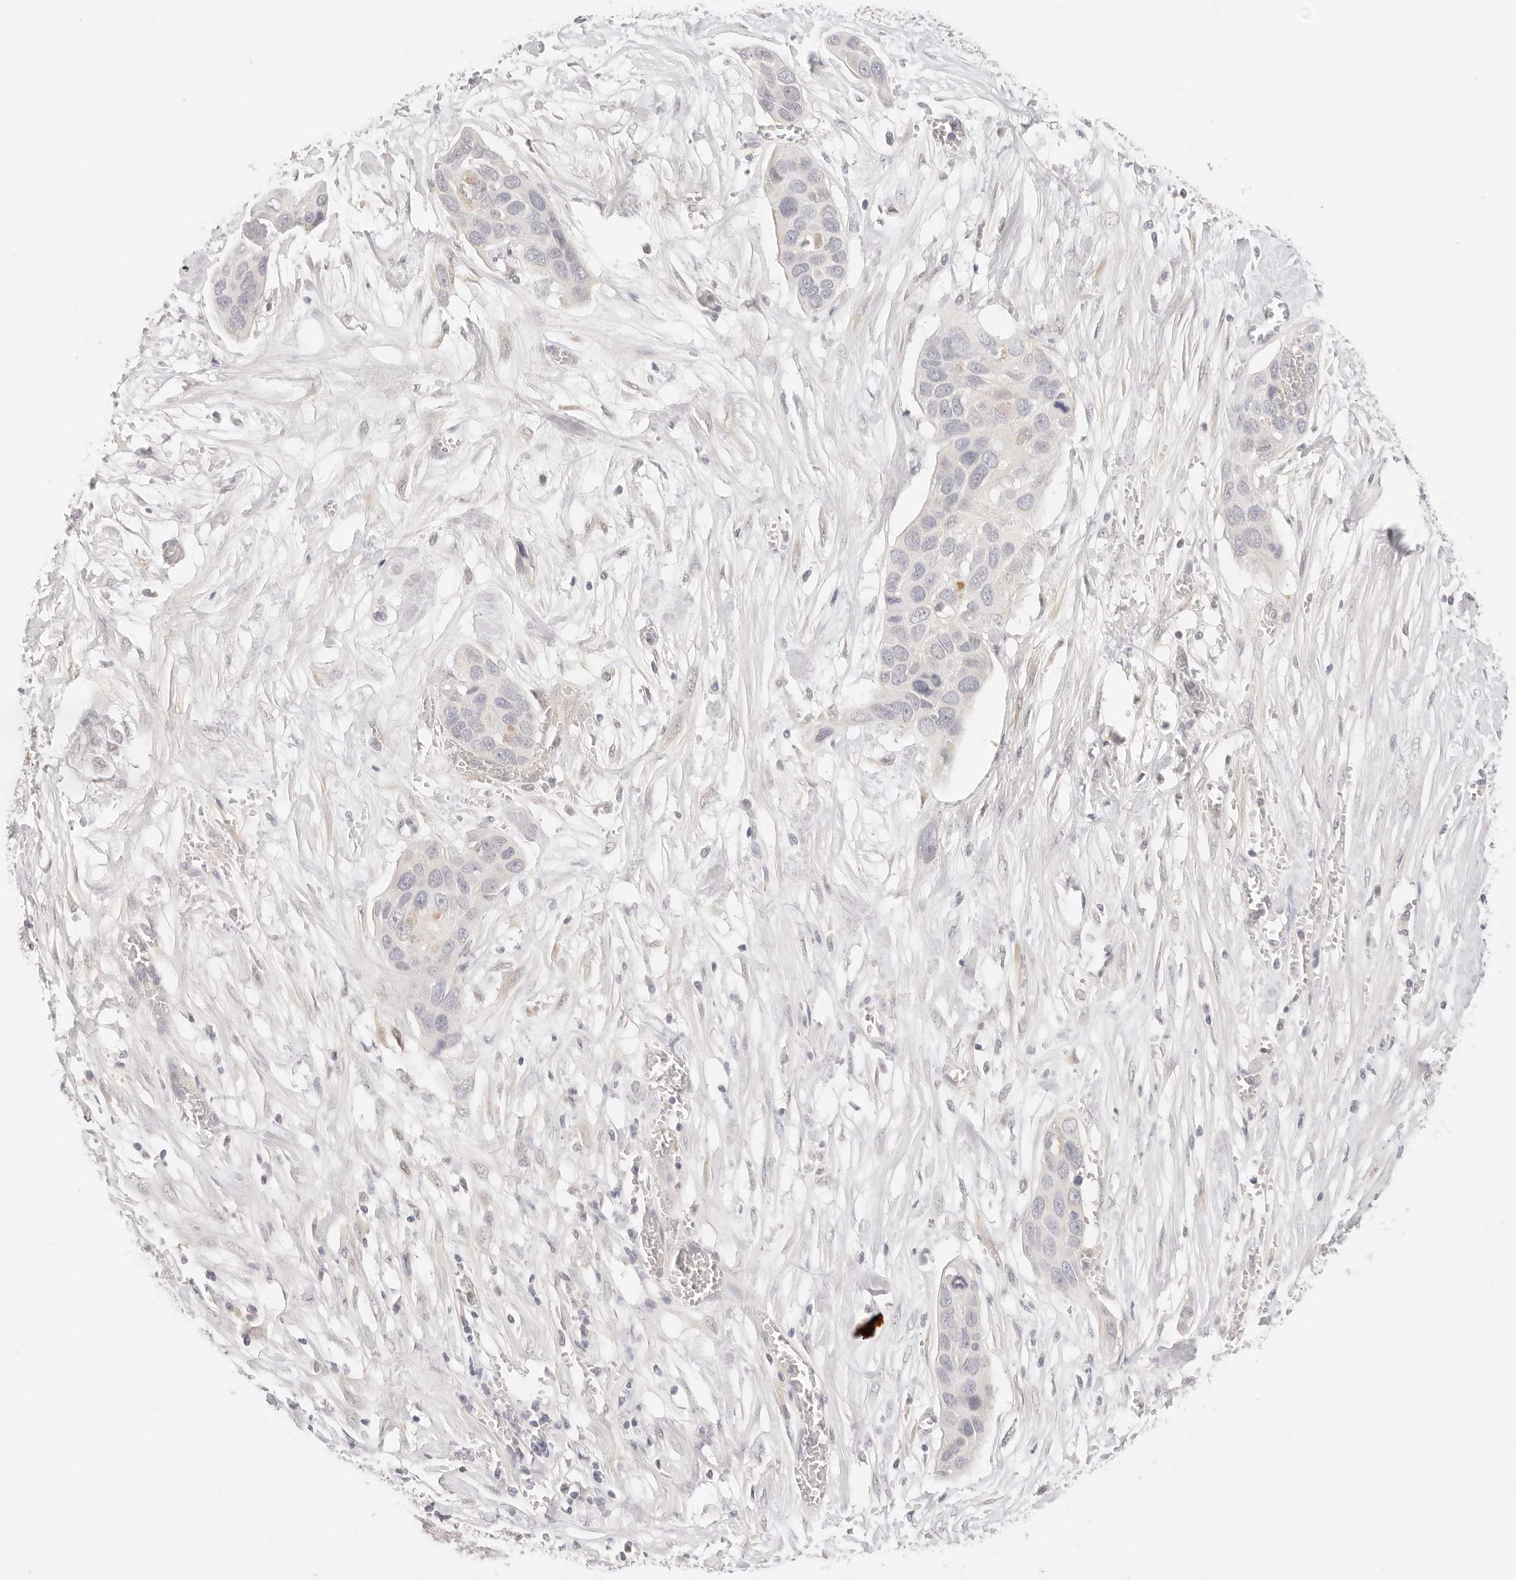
{"staining": {"intensity": "negative", "quantity": "none", "location": "none"}, "tissue": "pancreatic cancer", "cell_type": "Tumor cells", "image_type": "cancer", "snomed": [{"axis": "morphology", "description": "Adenocarcinoma, NOS"}, {"axis": "topography", "description": "Pancreas"}], "caption": "The histopathology image exhibits no staining of tumor cells in adenocarcinoma (pancreatic).", "gene": "SPHK1", "patient": {"sex": "female", "age": 60}}